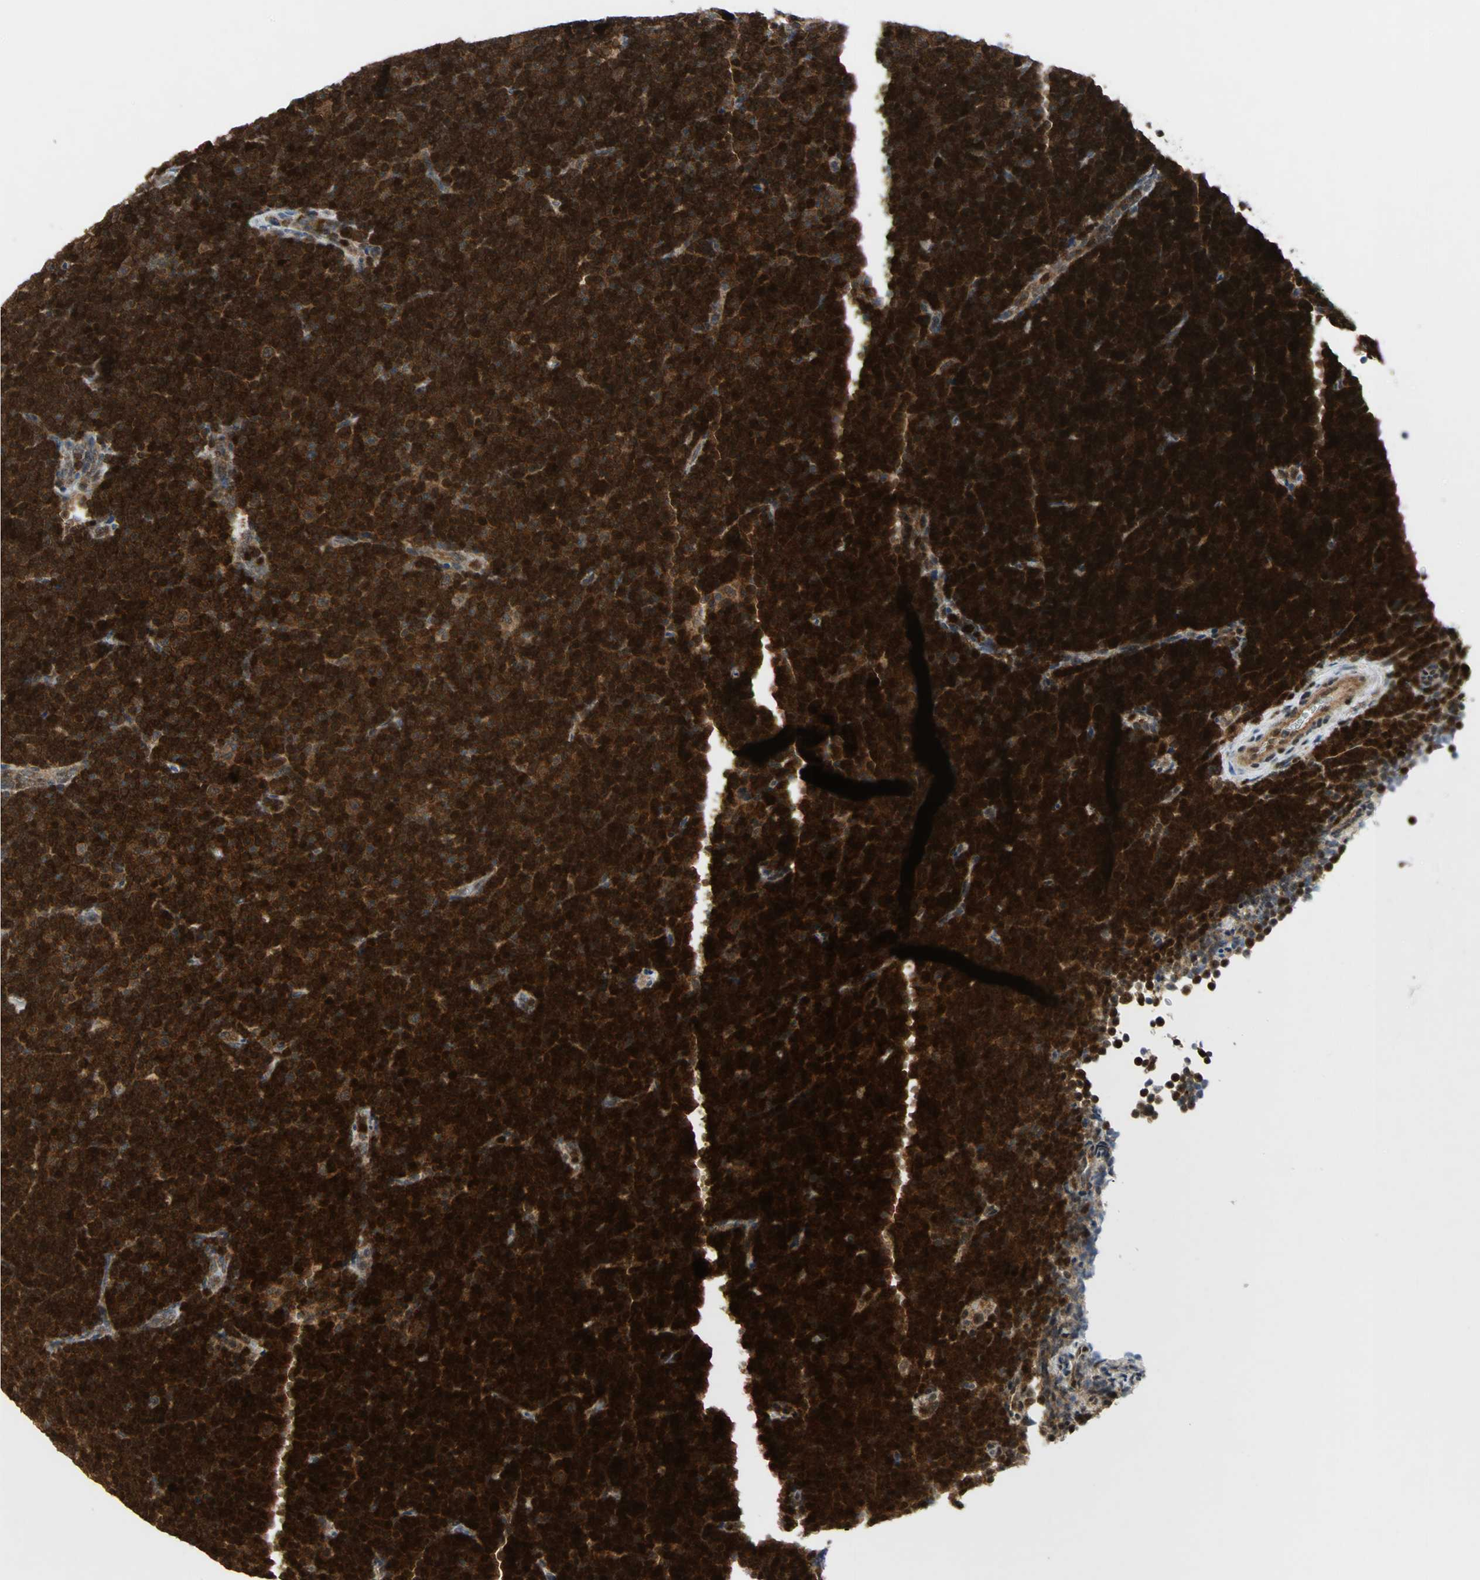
{"staining": {"intensity": "strong", "quantity": ">75%", "location": "cytoplasmic/membranous,nuclear"}, "tissue": "lymphoma", "cell_type": "Tumor cells", "image_type": "cancer", "snomed": [{"axis": "morphology", "description": "Malignant lymphoma, non-Hodgkin's type, Low grade"}, {"axis": "topography", "description": "Lymph node"}], "caption": "This histopathology image reveals low-grade malignant lymphoma, non-Hodgkin's type stained with immunohistochemistry to label a protein in brown. The cytoplasmic/membranous and nuclear of tumor cells show strong positivity for the protein. Nuclei are counter-stained blue.", "gene": "PPIA", "patient": {"sex": "female", "age": 67}}